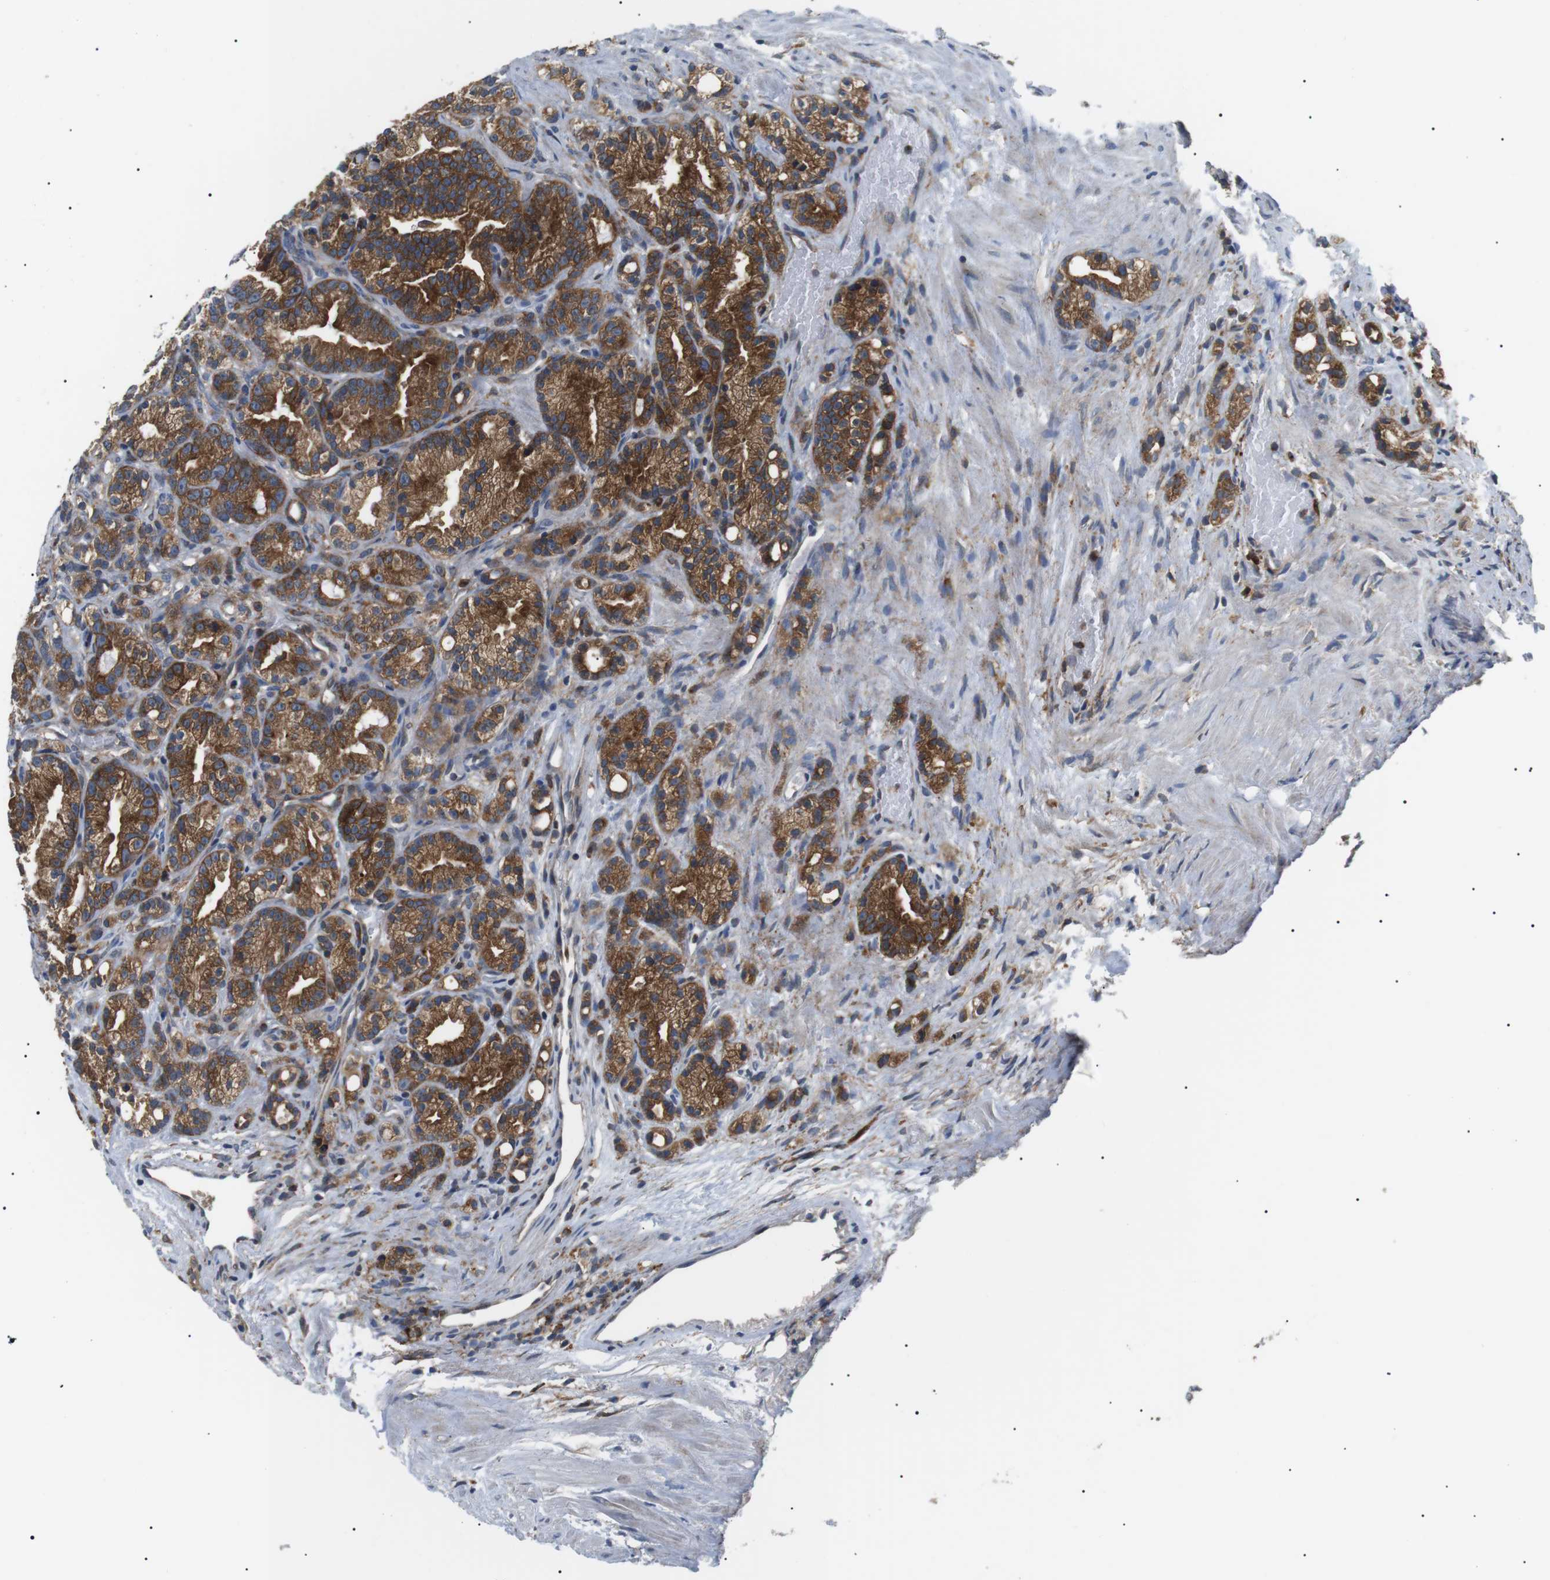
{"staining": {"intensity": "strong", "quantity": ">75%", "location": "cytoplasmic/membranous"}, "tissue": "prostate cancer", "cell_type": "Tumor cells", "image_type": "cancer", "snomed": [{"axis": "morphology", "description": "Adenocarcinoma, Low grade"}, {"axis": "topography", "description": "Prostate"}], "caption": "A photomicrograph showing strong cytoplasmic/membranous positivity in about >75% of tumor cells in prostate cancer (low-grade adenocarcinoma), as visualized by brown immunohistochemical staining.", "gene": "RAB9A", "patient": {"sex": "male", "age": 89}}